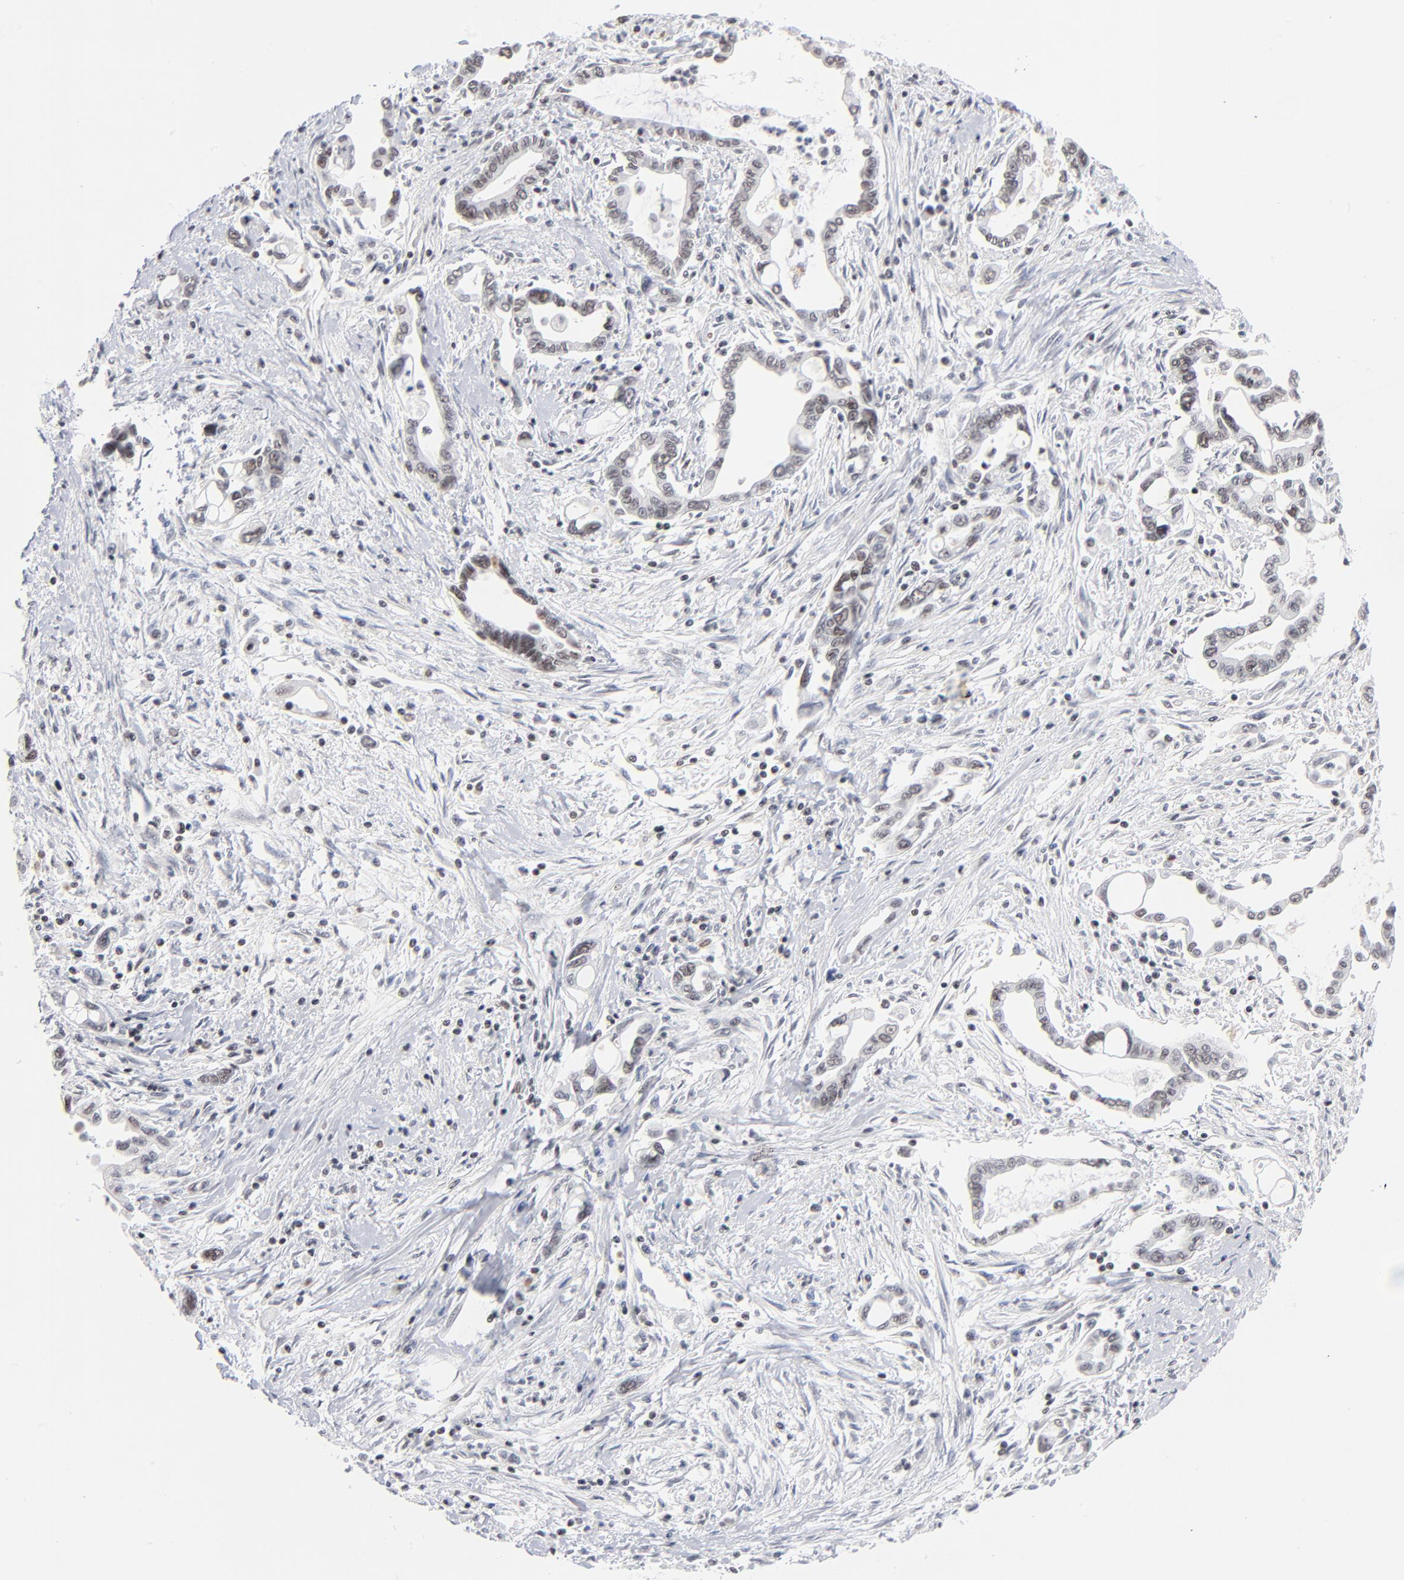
{"staining": {"intensity": "weak", "quantity": "<25%", "location": "nuclear"}, "tissue": "pancreatic cancer", "cell_type": "Tumor cells", "image_type": "cancer", "snomed": [{"axis": "morphology", "description": "Adenocarcinoma, NOS"}, {"axis": "topography", "description": "Pancreas"}], "caption": "Immunohistochemistry of human pancreatic cancer exhibits no staining in tumor cells.", "gene": "ZNF143", "patient": {"sex": "female", "age": 57}}